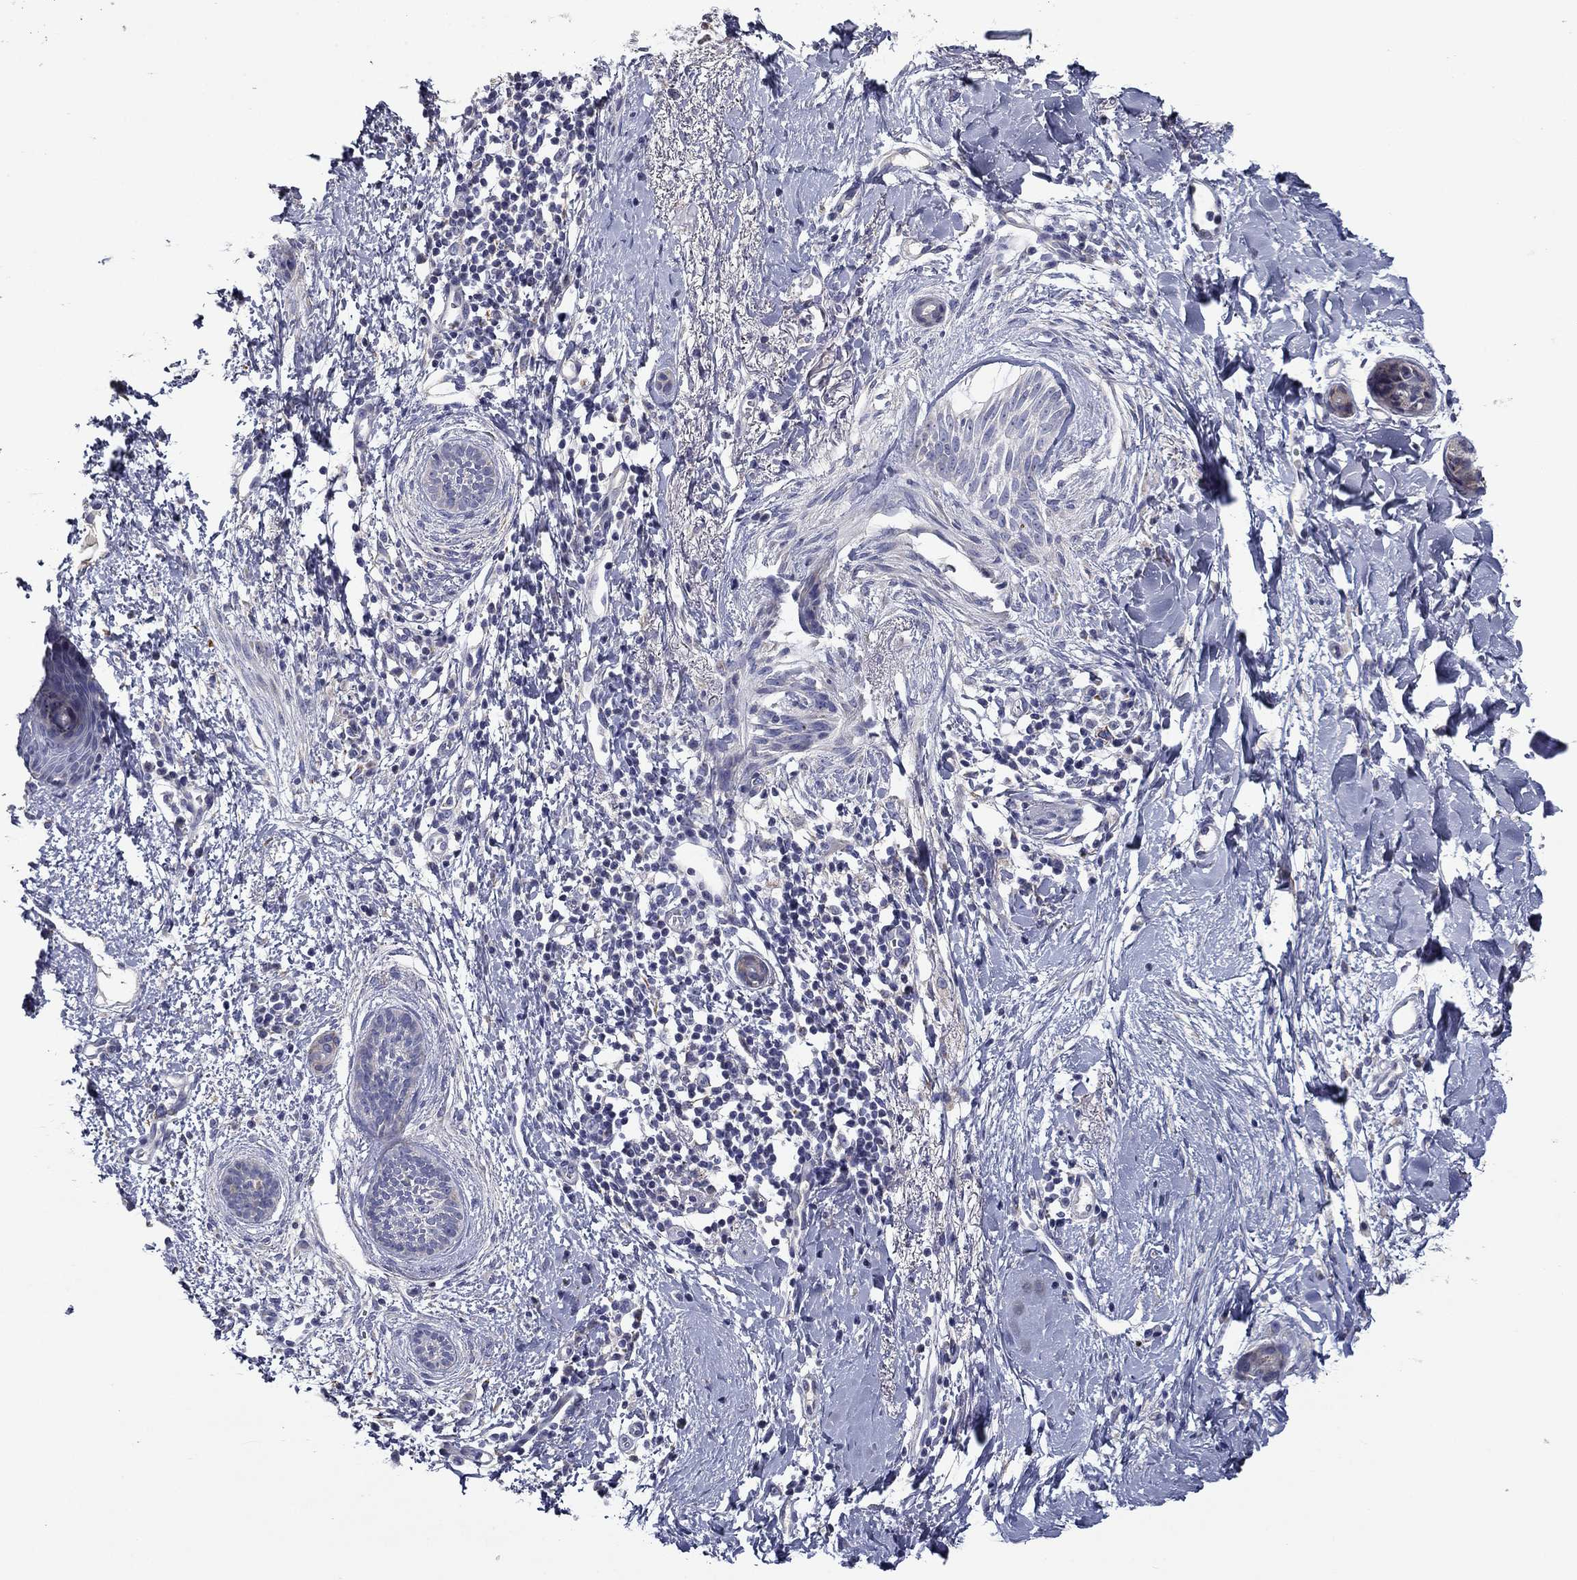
{"staining": {"intensity": "negative", "quantity": "none", "location": "none"}, "tissue": "skin cancer", "cell_type": "Tumor cells", "image_type": "cancer", "snomed": [{"axis": "morphology", "description": "Basal cell carcinoma"}, {"axis": "topography", "description": "Skin"}], "caption": "IHC of basal cell carcinoma (skin) demonstrates no positivity in tumor cells.", "gene": "SPATA7", "patient": {"sex": "female", "age": 65}}